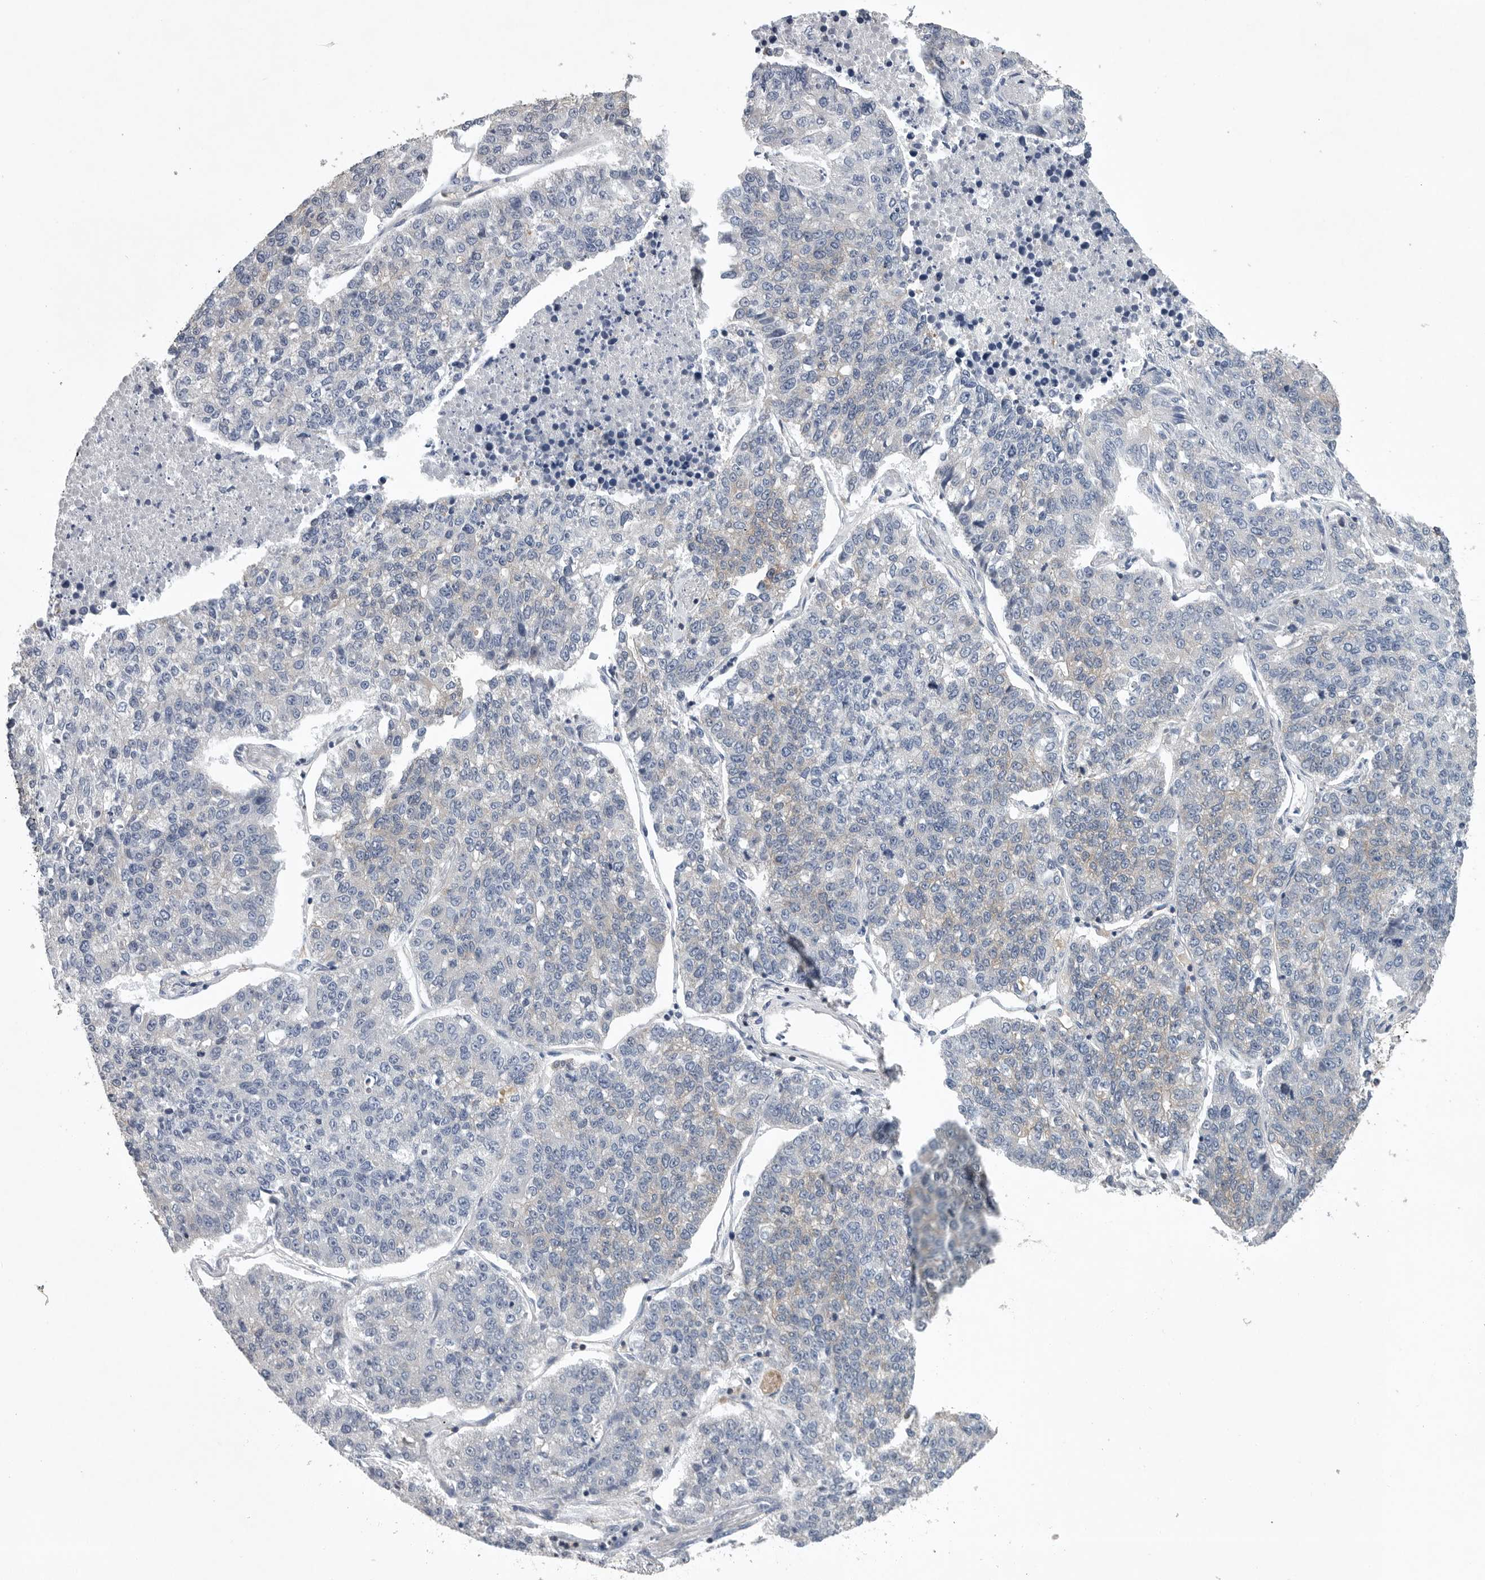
{"staining": {"intensity": "negative", "quantity": "none", "location": "none"}, "tissue": "lung cancer", "cell_type": "Tumor cells", "image_type": "cancer", "snomed": [{"axis": "morphology", "description": "Adenocarcinoma, NOS"}, {"axis": "topography", "description": "Lung"}], "caption": "Tumor cells are negative for brown protein staining in lung cancer (adenocarcinoma). (DAB (3,3'-diaminobenzidine) immunohistochemistry with hematoxylin counter stain).", "gene": "PDCD4", "patient": {"sex": "male", "age": 49}}